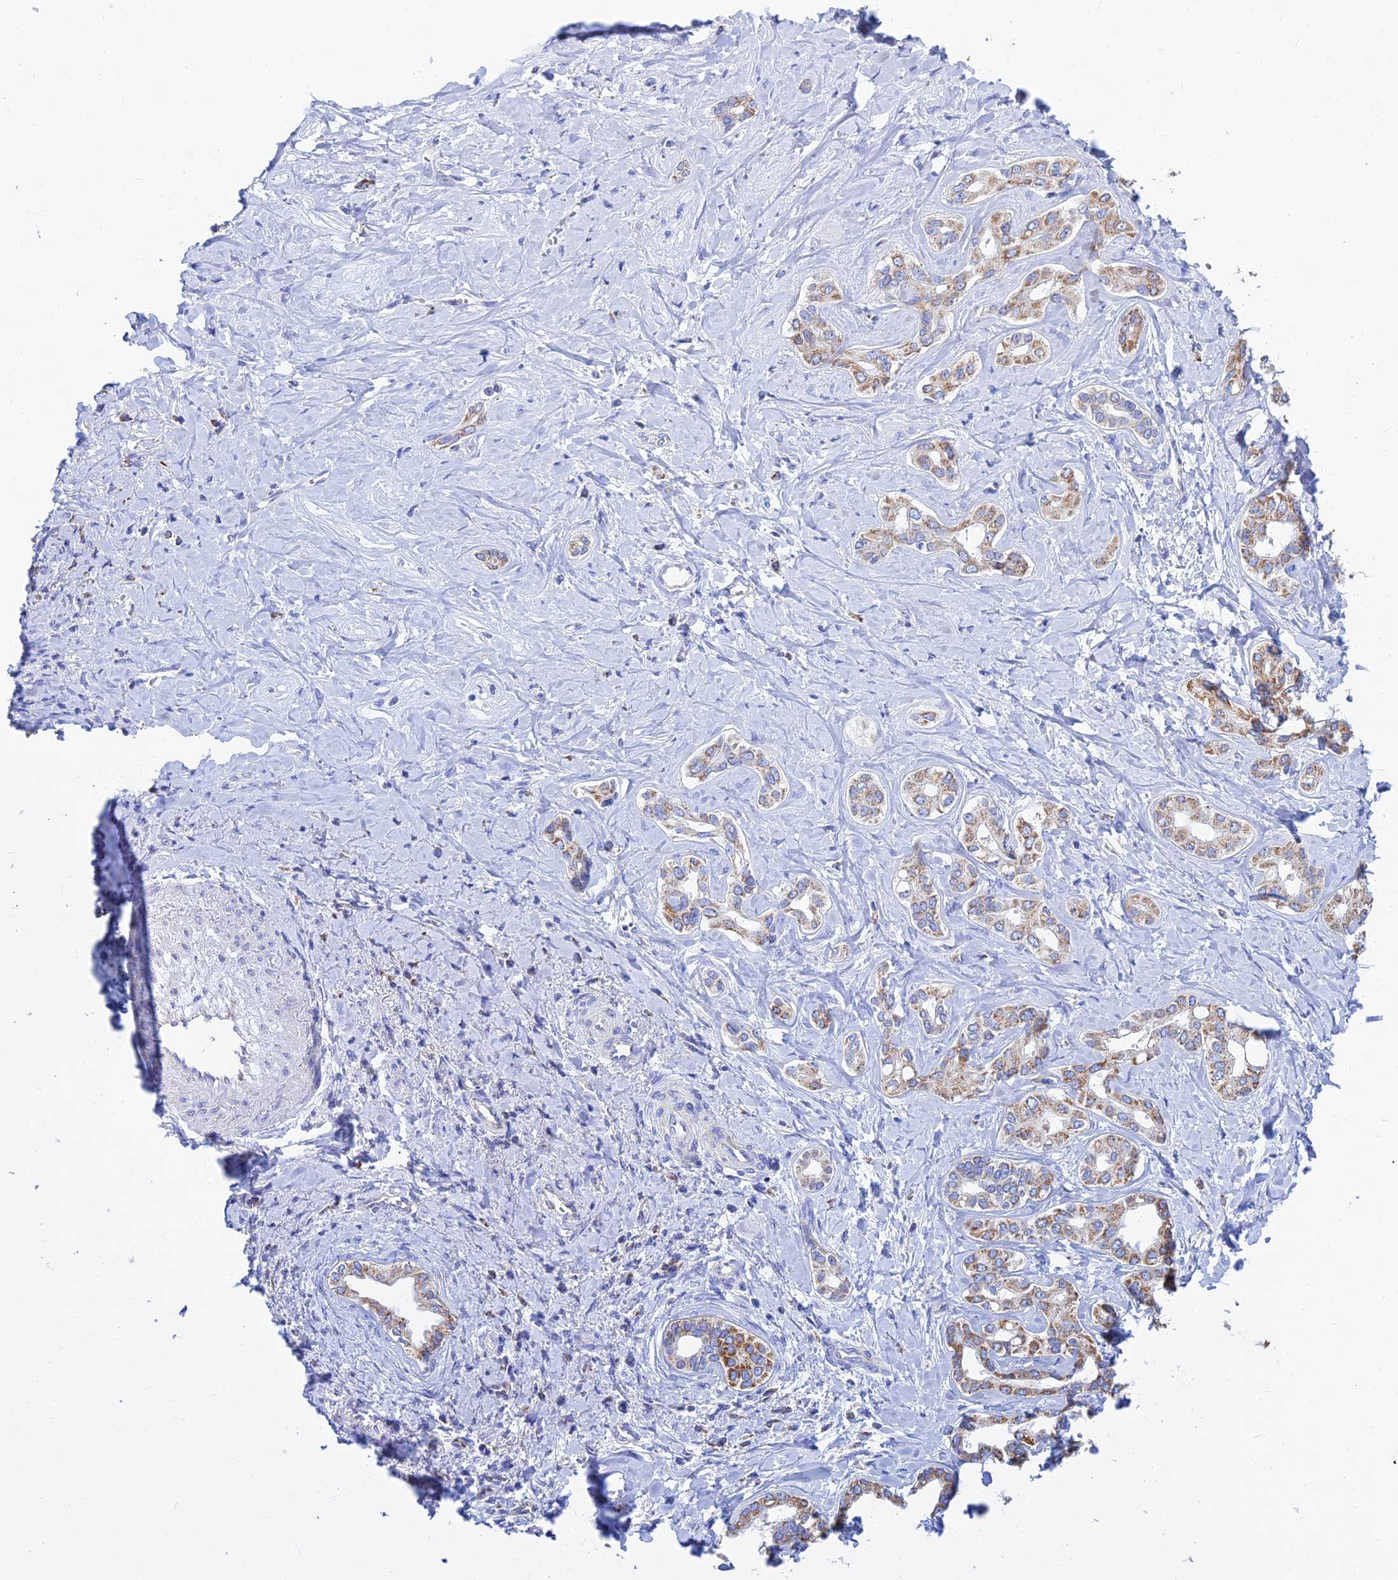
{"staining": {"intensity": "moderate", "quantity": "25%-75%", "location": "cytoplasmic/membranous"}, "tissue": "liver cancer", "cell_type": "Tumor cells", "image_type": "cancer", "snomed": [{"axis": "morphology", "description": "Cholangiocarcinoma"}, {"axis": "topography", "description": "Liver"}], "caption": "Immunohistochemistry staining of cholangiocarcinoma (liver), which shows medium levels of moderate cytoplasmic/membranous staining in about 25%-75% of tumor cells indicating moderate cytoplasmic/membranous protein expression. The staining was performed using DAB (3,3'-diaminobenzidine) (brown) for protein detection and nuclei were counterstained in hematoxylin (blue).", "gene": "MGST1", "patient": {"sex": "female", "age": 77}}